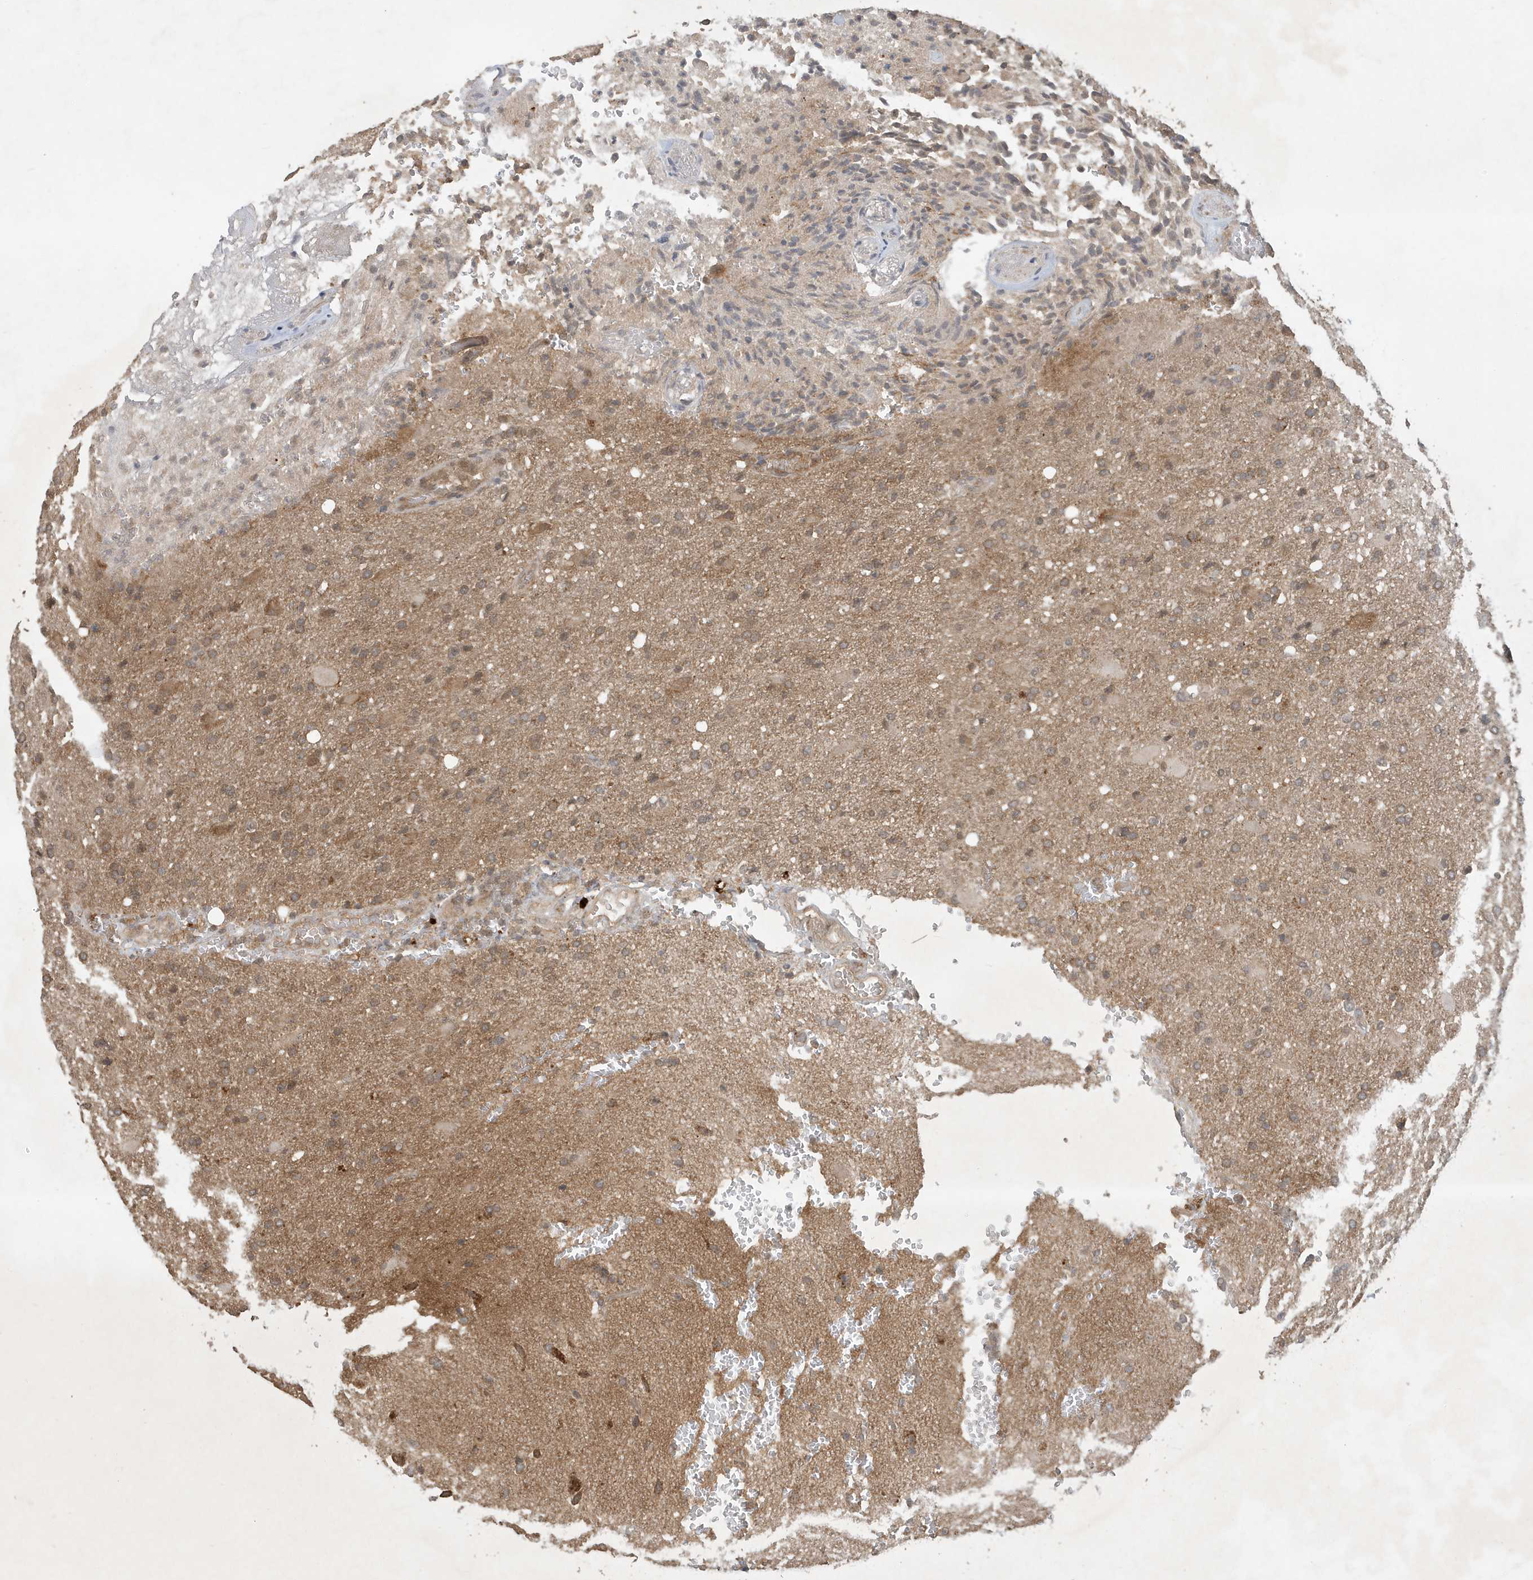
{"staining": {"intensity": "moderate", "quantity": ">75%", "location": "cytoplasmic/membranous"}, "tissue": "glioma", "cell_type": "Tumor cells", "image_type": "cancer", "snomed": [{"axis": "morphology", "description": "Glioma, malignant, High grade"}, {"axis": "topography", "description": "Brain"}], "caption": "A brown stain shows moderate cytoplasmic/membranous expression of a protein in human malignant glioma (high-grade) tumor cells. (Stains: DAB in brown, nuclei in blue, Microscopy: brightfield microscopy at high magnification).", "gene": "ABCB9", "patient": {"sex": "male", "age": 71}}